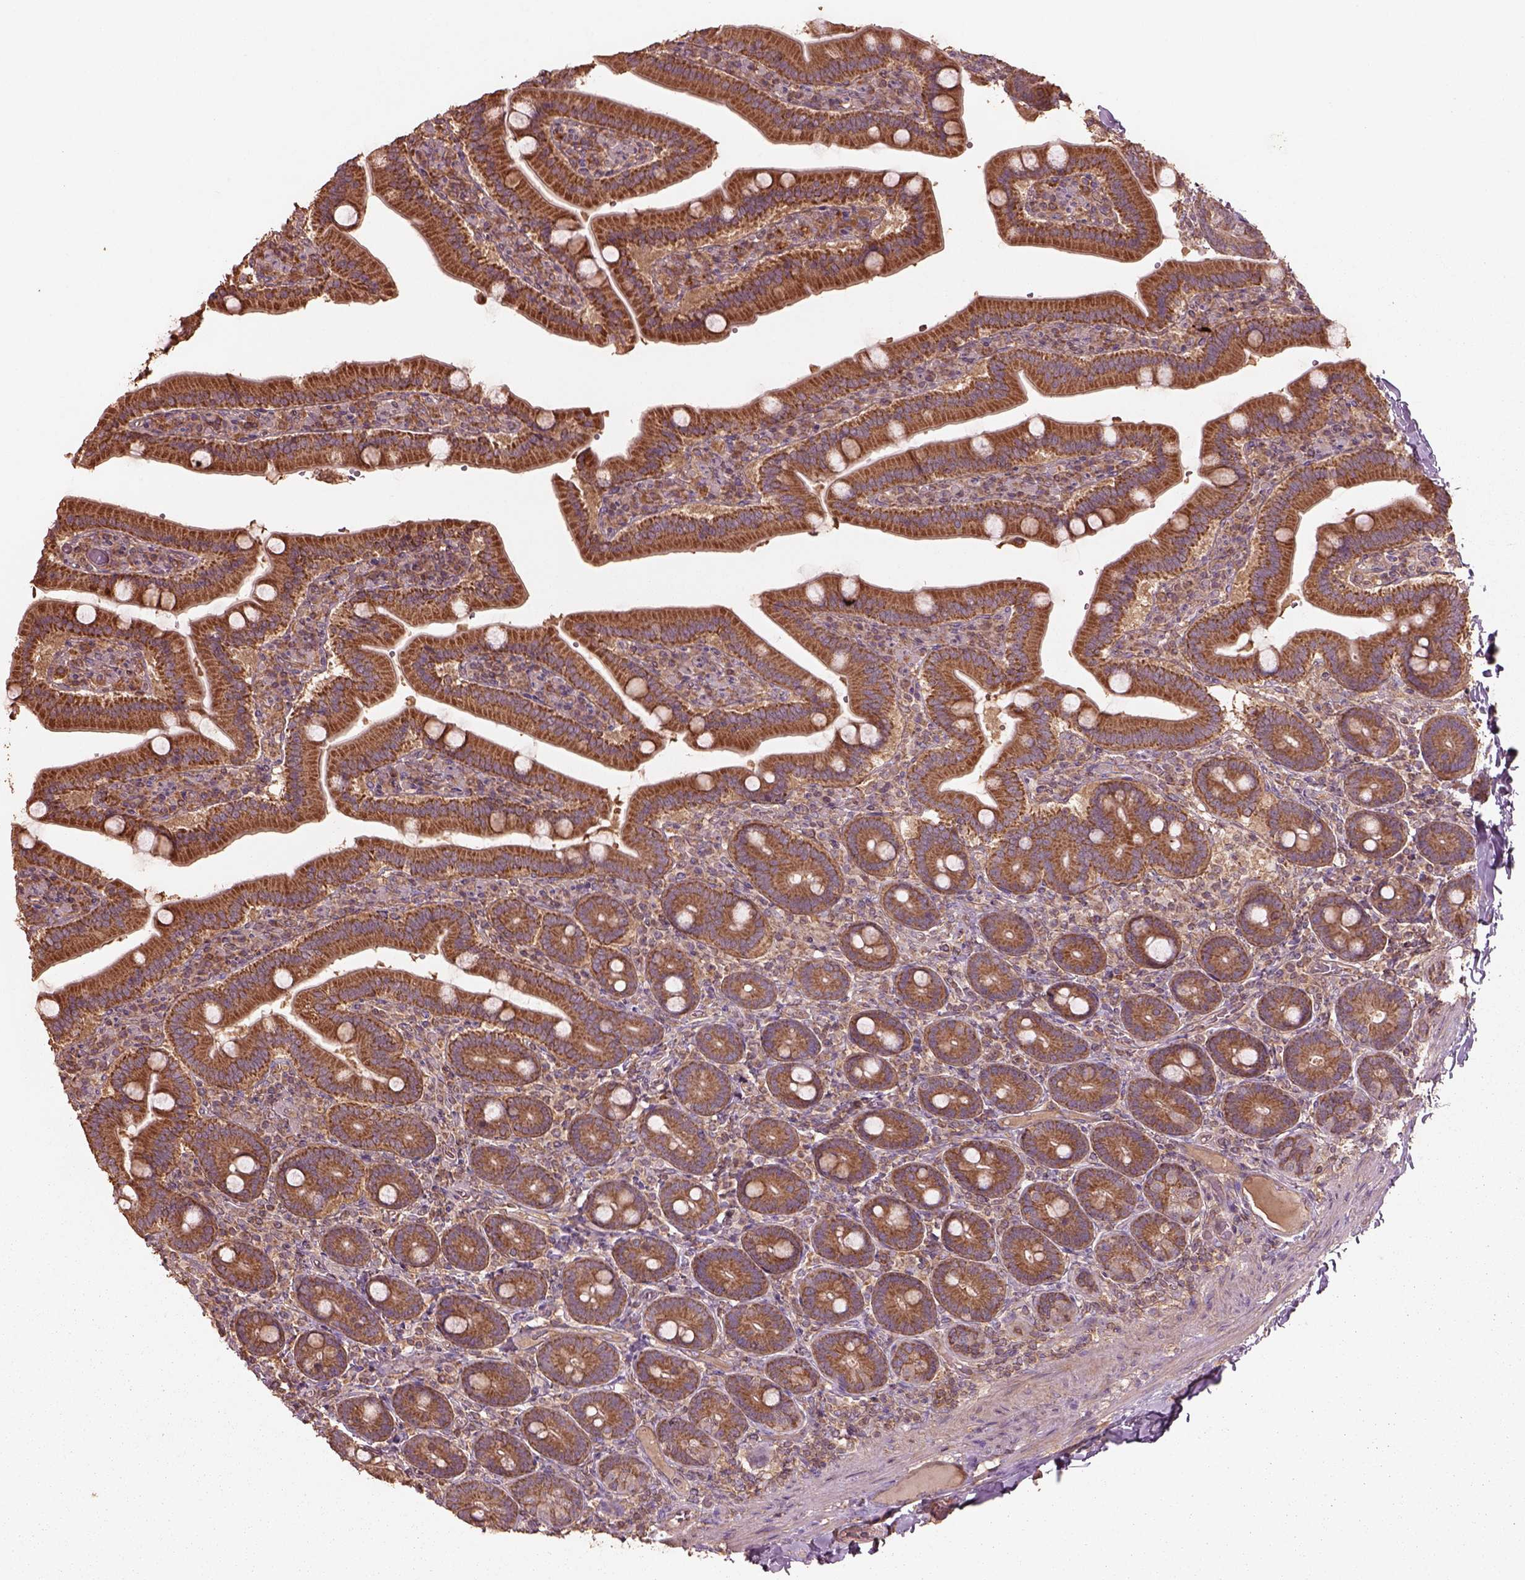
{"staining": {"intensity": "strong", "quantity": ">75%", "location": "cytoplasmic/membranous"}, "tissue": "duodenum", "cell_type": "Glandular cells", "image_type": "normal", "snomed": [{"axis": "morphology", "description": "Normal tissue, NOS"}, {"axis": "topography", "description": "Duodenum"}], "caption": "Benign duodenum exhibits strong cytoplasmic/membranous positivity in about >75% of glandular cells.", "gene": "TRADD", "patient": {"sex": "female", "age": 62}}